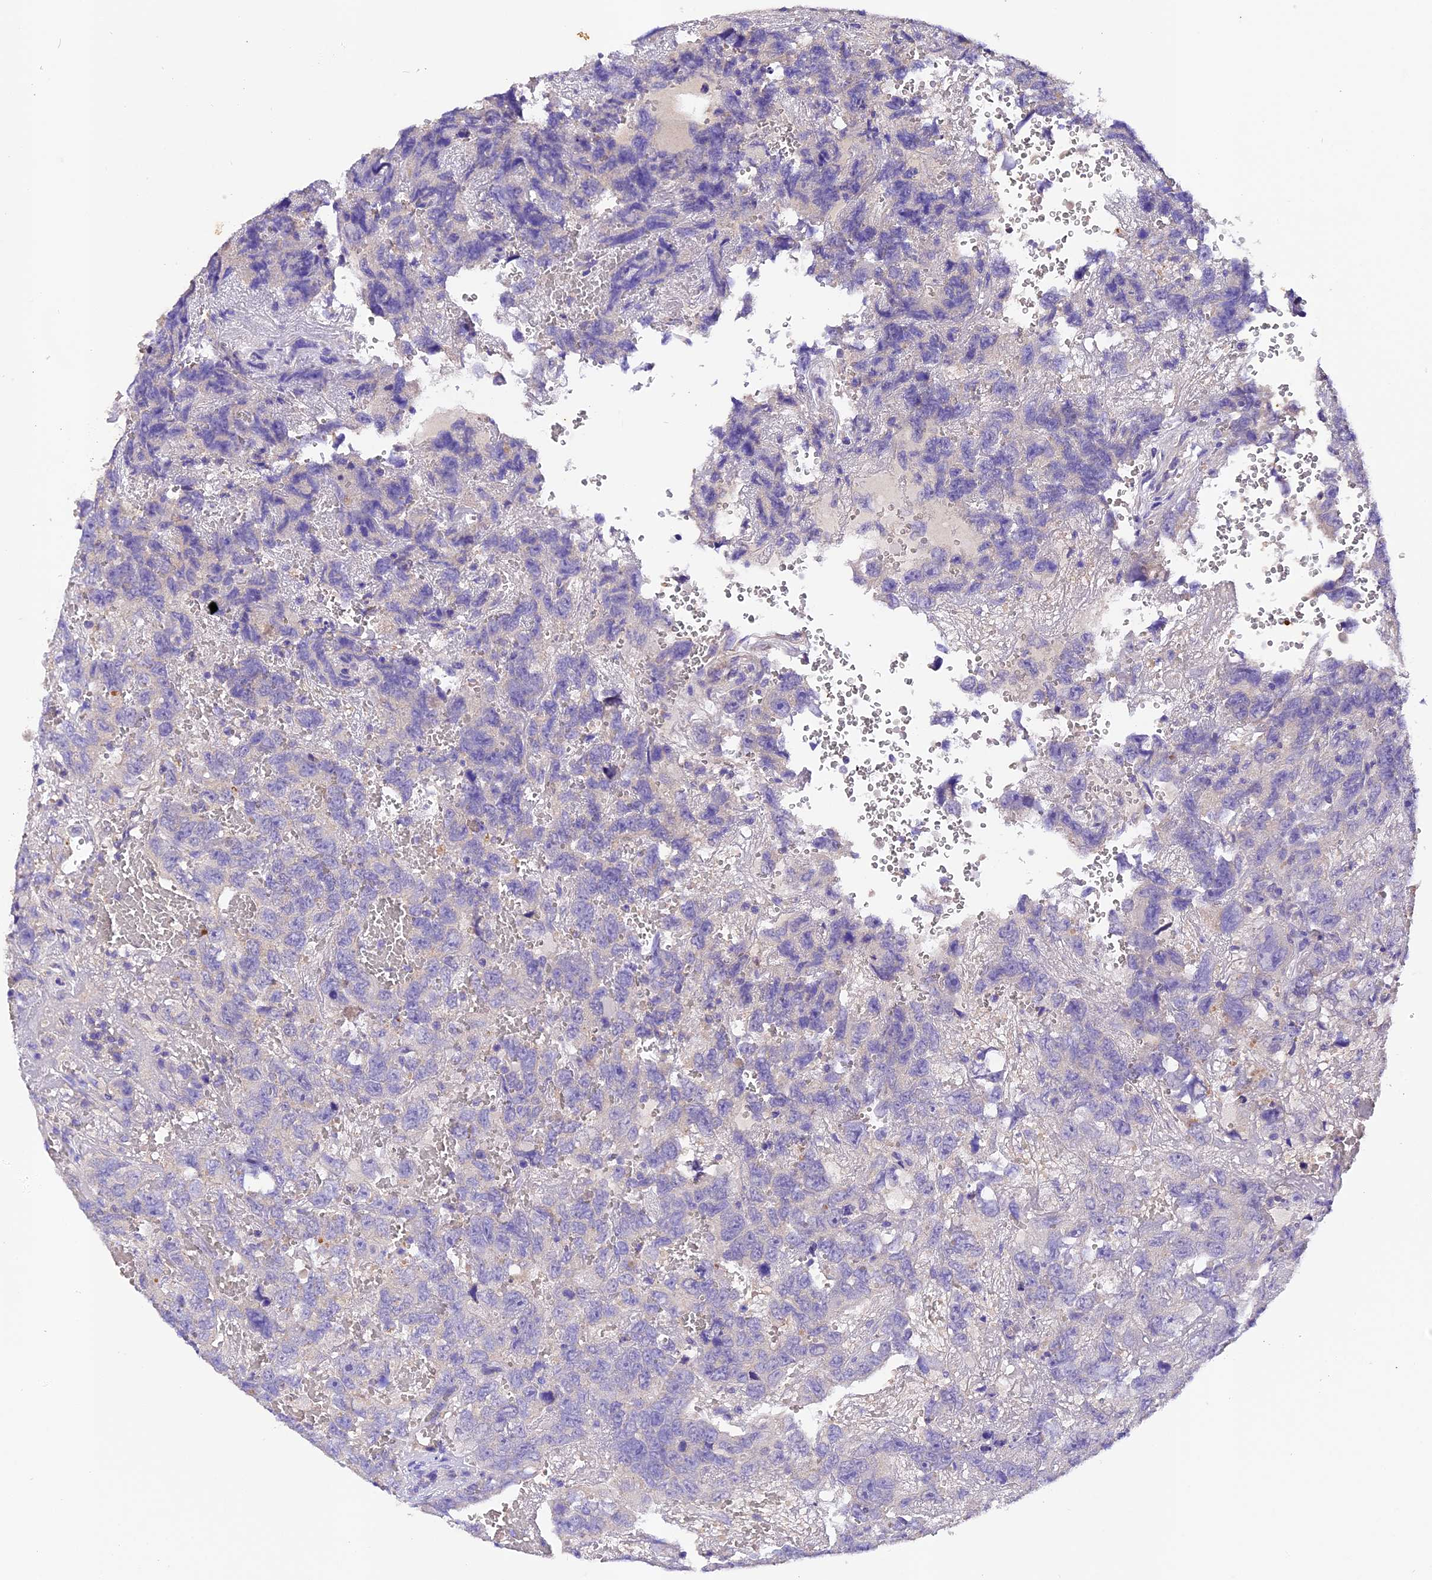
{"staining": {"intensity": "negative", "quantity": "none", "location": "none"}, "tissue": "testis cancer", "cell_type": "Tumor cells", "image_type": "cancer", "snomed": [{"axis": "morphology", "description": "Carcinoma, Embryonal, NOS"}, {"axis": "topography", "description": "Testis"}], "caption": "Protein analysis of embryonal carcinoma (testis) reveals no significant staining in tumor cells.", "gene": "SIX5", "patient": {"sex": "male", "age": 45}}